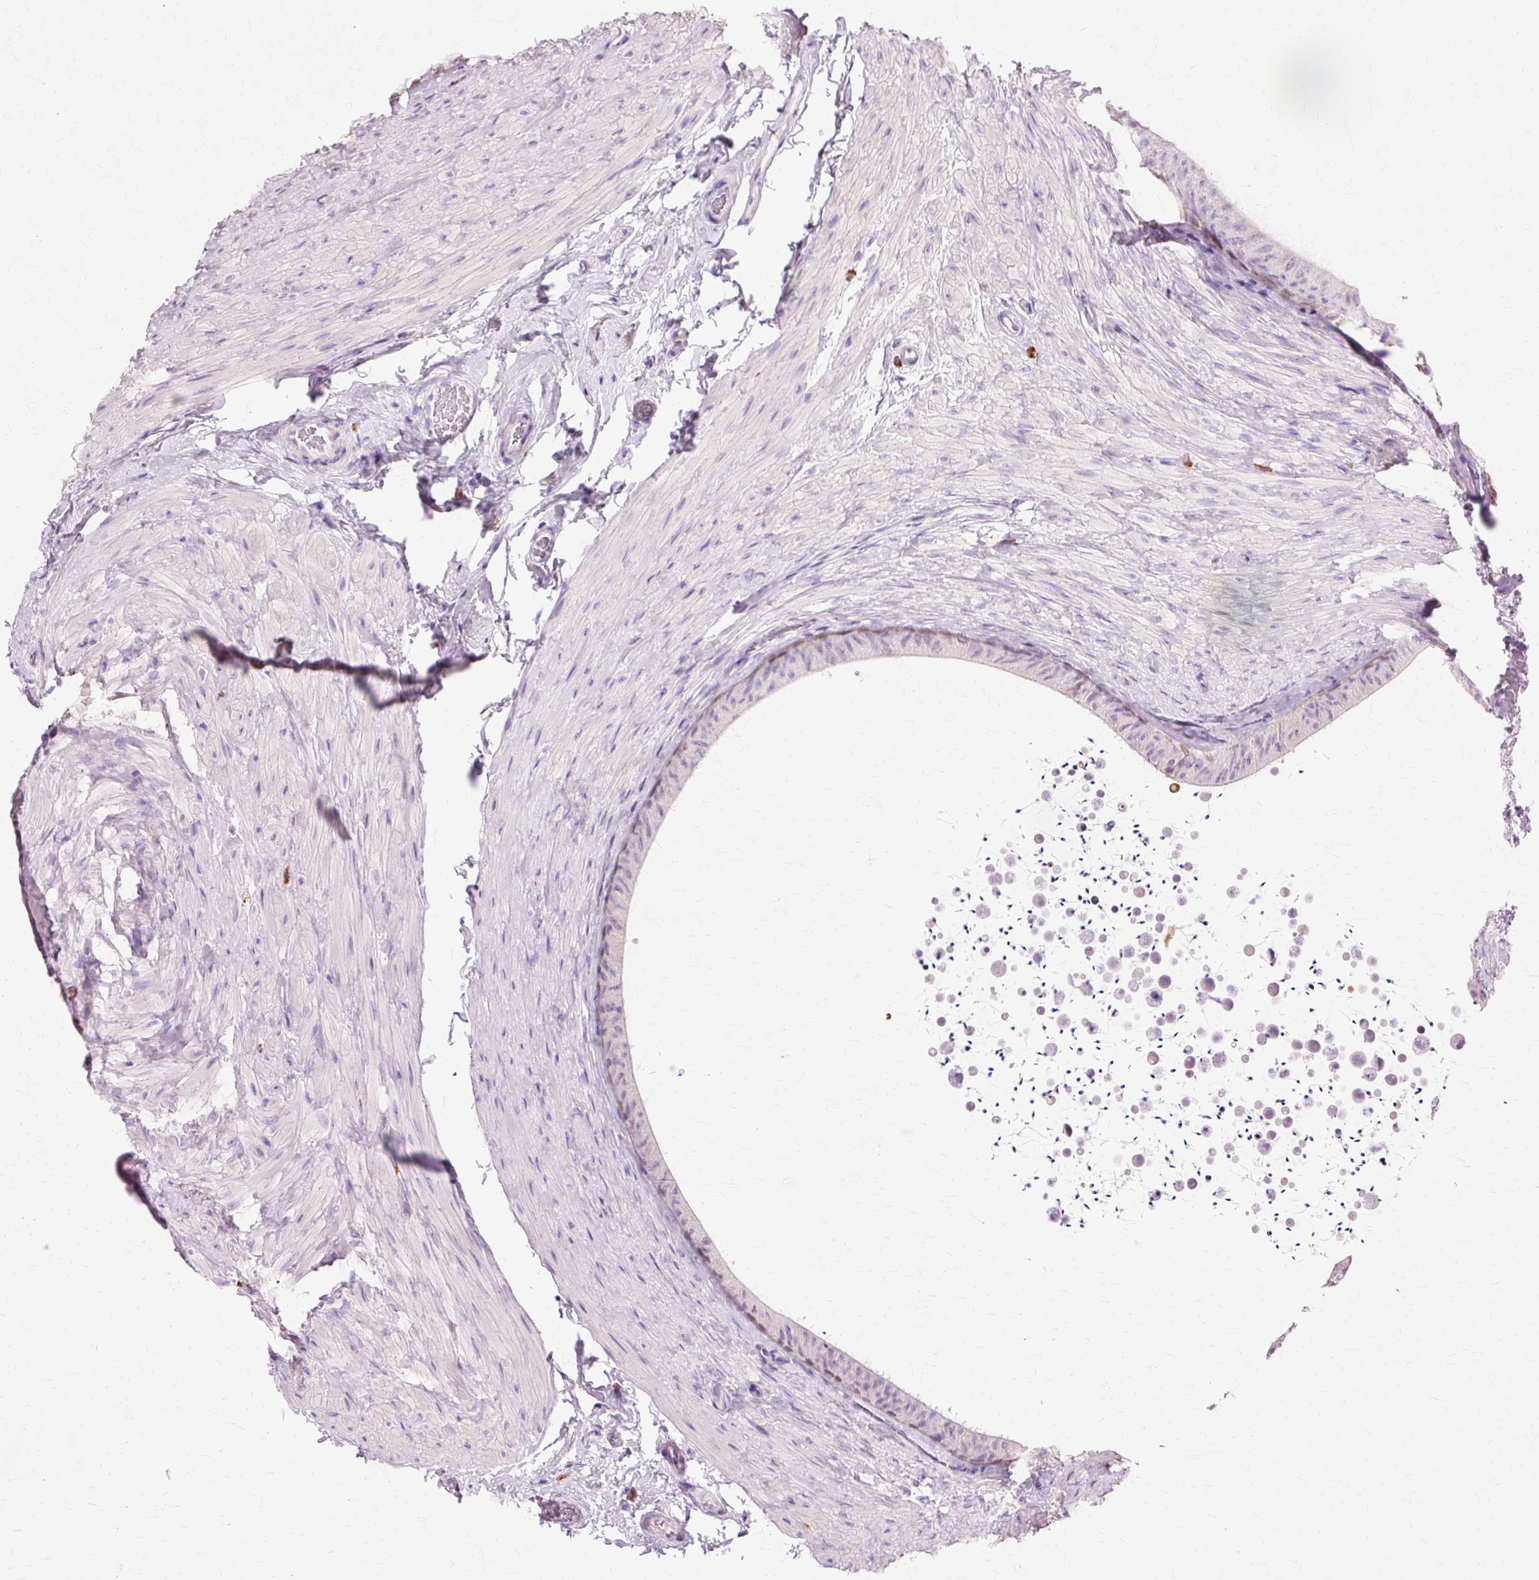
{"staining": {"intensity": "weak", "quantity": "<25%", "location": "nuclear"}, "tissue": "epididymis", "cell_type": "Glandular cells", "image_type": "normal", "snomed": [{"axis": "morphology", "description": "Normal tissue, NOS"}, {"axis": "topography", "description": "Epididymis, spermatic cord, NOS"}, {"axis": "topography", "description": "Epididymis"}], "caption": "Immunohistochemistry (IHC) micrograph of benign epididymis stained for a protein (brown), which reveals no positivity in glandular cells.", "gene": "VN1R2", "patient": {"sex": "male", "age": 31}}